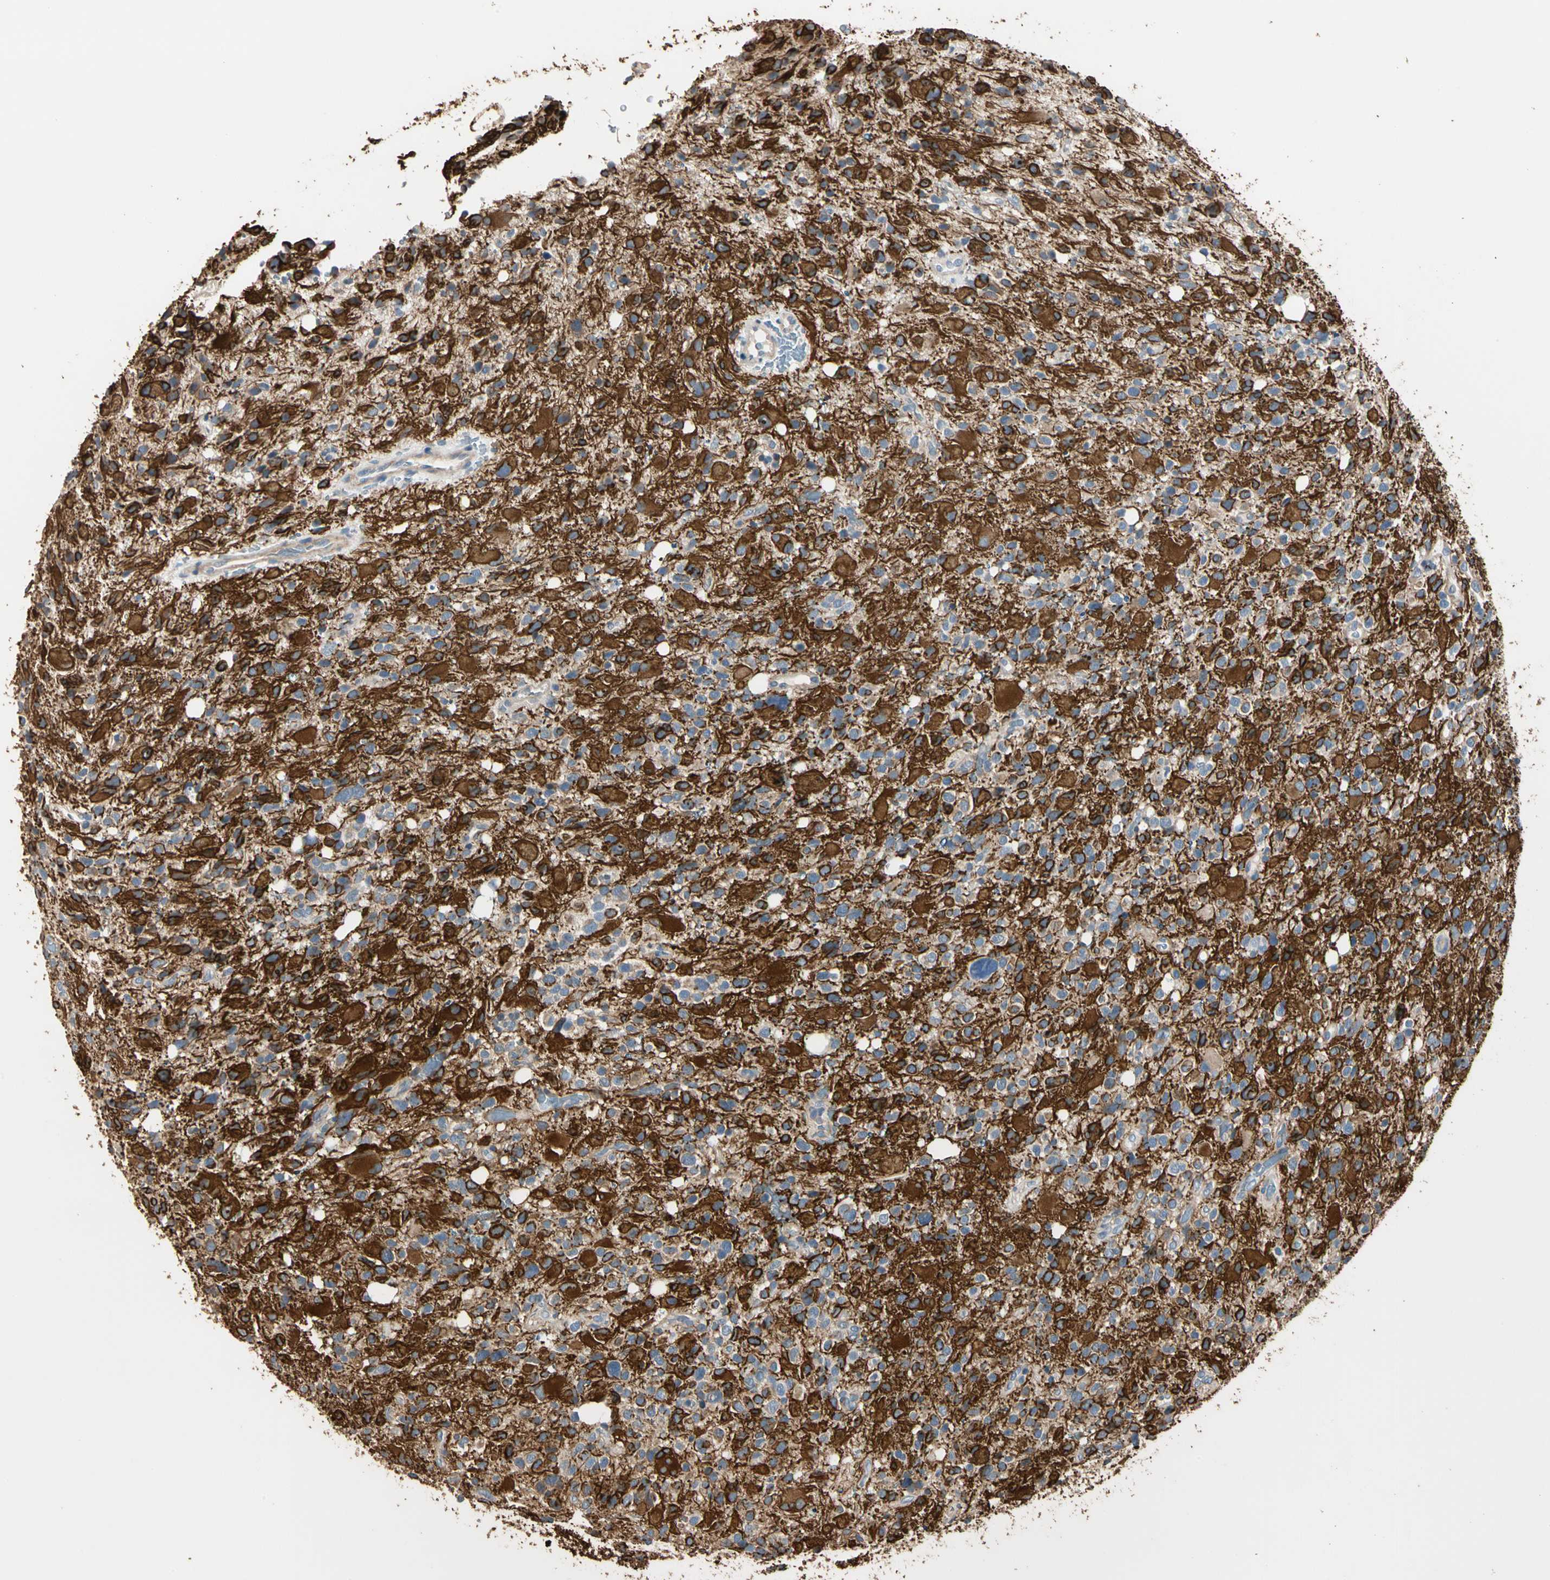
{"staining": {"intensity": "strong", "quantity": ">75%", "location": "cytoplasmic/membranous"}, "tissue": "glioma", "cell_type": "Tumor cells", "image_type": "cancer", "snomed": [{"axis": "morphology", "description": "Glioma, malignant, High grade"}, {"axis": "topography", "description": "Brain"}], "caption": "Immunohistochemical staining of high-grade glioma (malignant) shows strong cytoplasmic/membranous protein expression in approximately >75% of tumor cells.", "gene": "GPR153", "patient": {"sex": "male", "age": 48}}